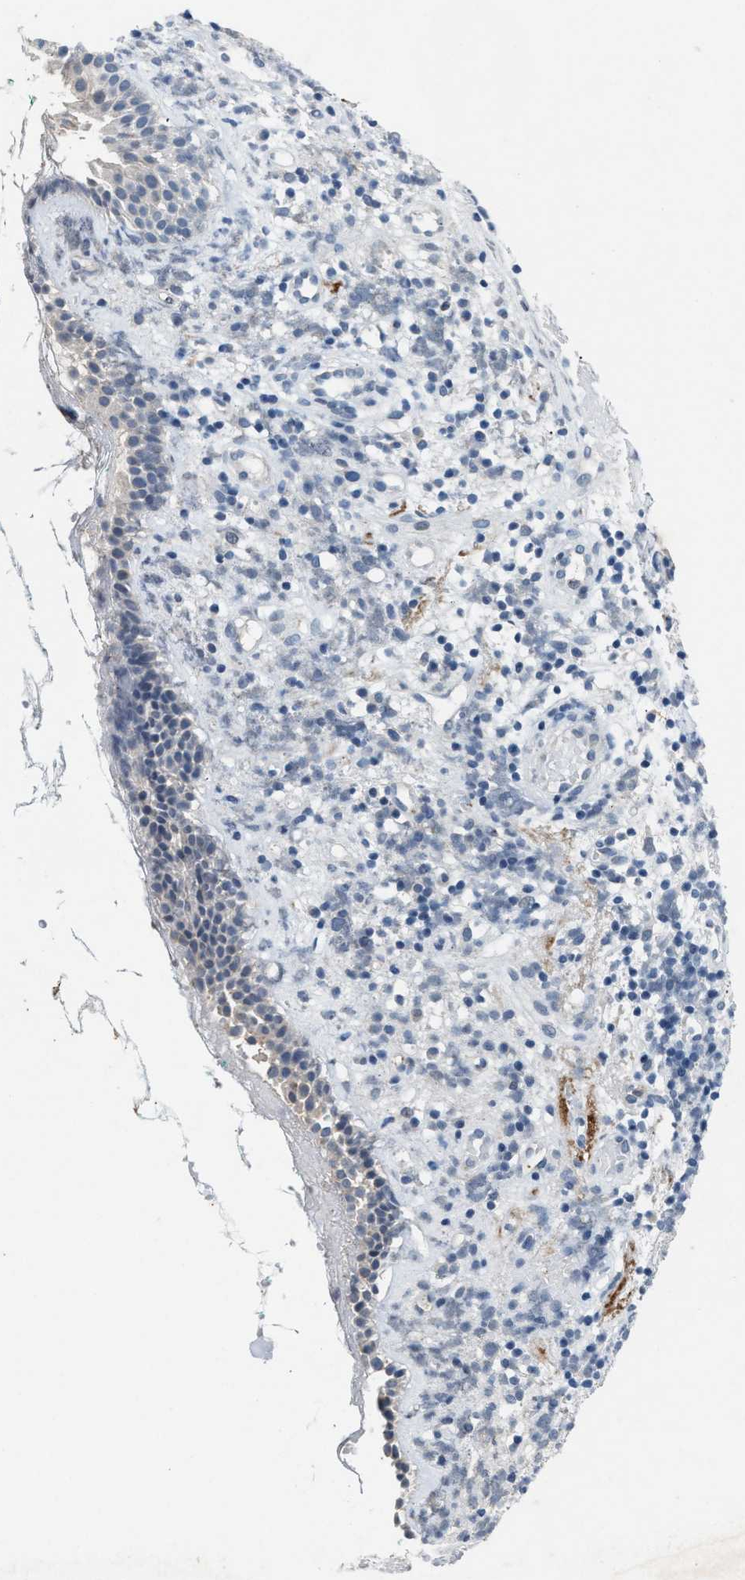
{"staining": {"intensity": "negative", "quantity": "none", "location": "none"}, "tissue": "nasopharynx", "cell_type": "Respiratory epithelial cells", "image_type": "normal", "snomed": [{"axis": "morphology", "description": "Normal tissue, NOS"}, {"axis": "morphology", "description": "Basal cell carcinoma"}, {"axis": "topography", "description": "Cartilage tissue"}, {"axis": "topography", "description": "Nasopharynx"}, {"axis": "topography", "description": "Oral tissue"}], "caption": "The immunohistochemistry (IHC) micrograph has no significant staining in respiratory epithelial cells of nasopharynx. Brightfield microscopy of immunohistochemistry (IHC) stained with DAB (3,3'-diaminobenzidine) (brown) and hematoxylin (blue), captured at high magnification.", "gene": "SLC5A5", "patient": {"sex": "female", "age": 77}}